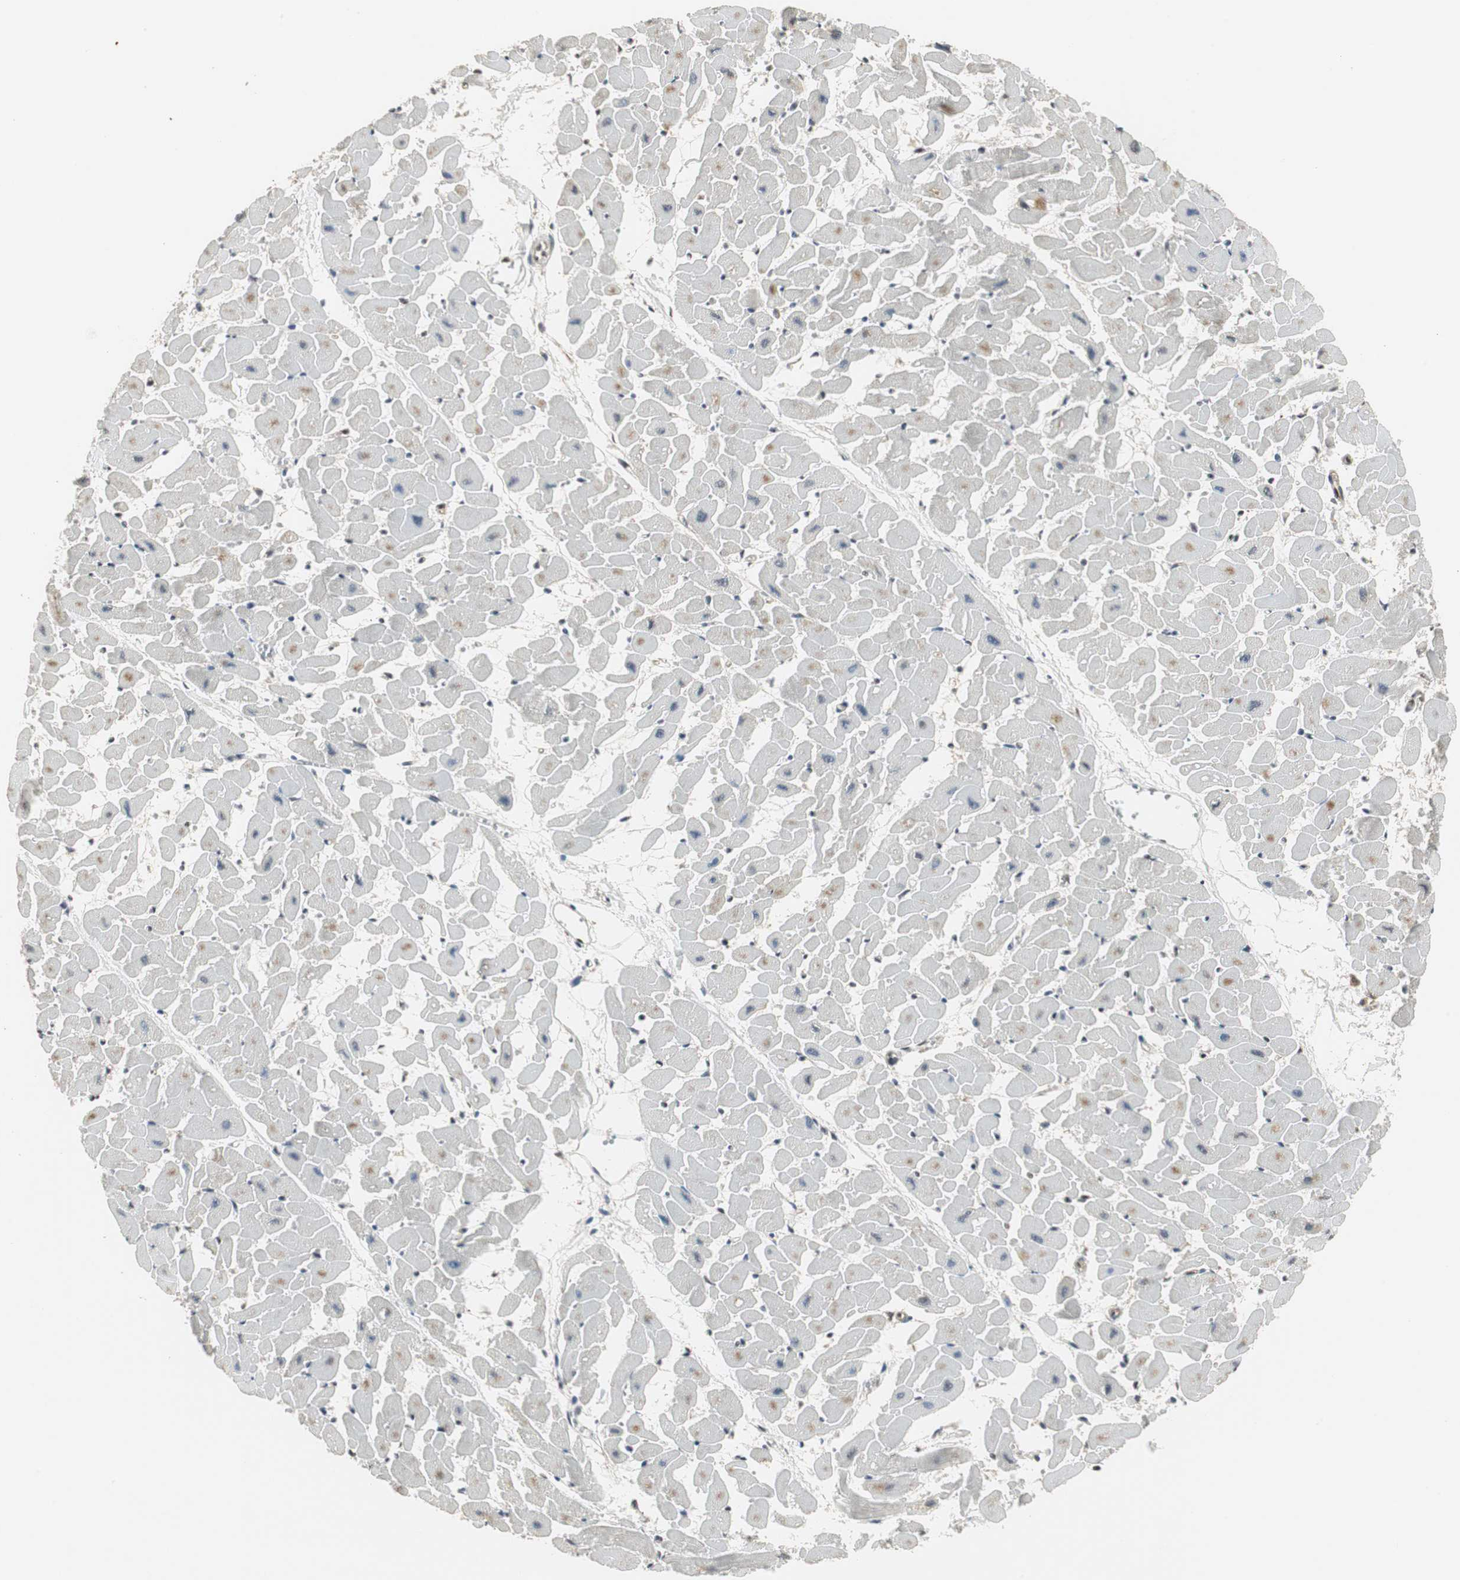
{"staining": {"intensity": "weak", "quantity": "<25%", "location": "cytoplasmic/membranous"}, "tissue": "heart muscle", "cell_type": "Cardiomyocytes", "image_type": "normal", "snomed": [{"axis": "morphology", "description": "Normal tissue, NOS"}, {"axis": "topography", "description": "Heart"}], "caption": "Cardiomyocytes are negative for brown protein staining in unremarkable heart muscle. (Stains: DAB (3,3'-diaminobenzidine) IHC with hematoxylin counter stain, Microscopy: brightfield microscopy at high magnification).", "gene": "CCT5", "patient": {"sex": "female", "age": 19}}